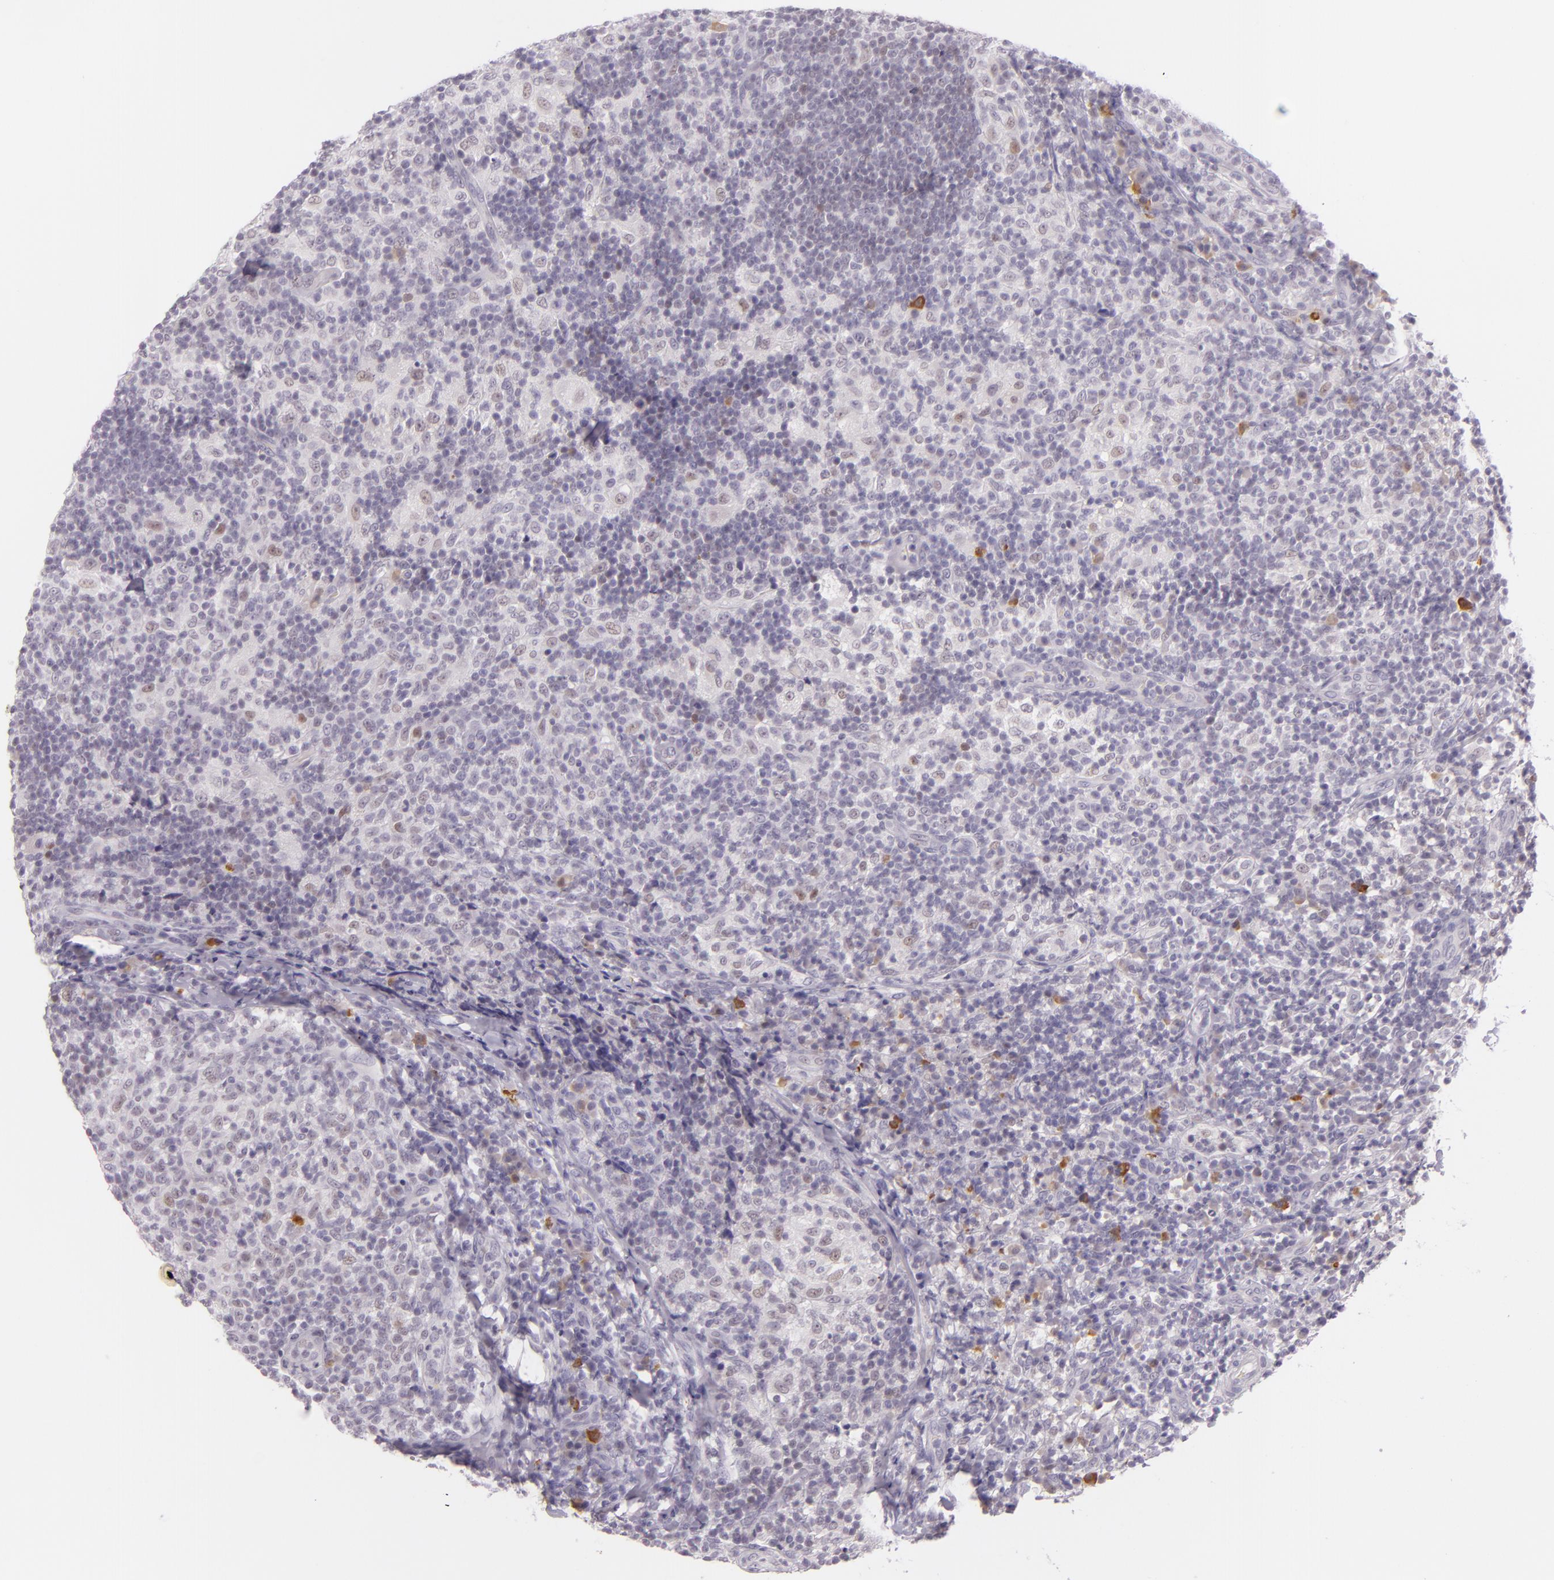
{"staining": {"intensity": "weak", "quantity": "25%-75%", "location": "nuclear"}, "tissue": "lymph node", "cell_type": "Germinal center cells", "image_type": "normal", "snomed": [{"axis": "morphology", "description": "Normal tissue, NOS"}, {"axis": "morphology", "description": "Inflammation, NOS"}, {"axis": "topography", "description": "Lymph node"}], "caption": "The micrograph reveals a brown stain indicating the presence of a protein in the nuclear of germinal center cells in lymph node. The protein is shown in brown color, while the nuclei are stained blue.", "gene": "CHEK2", "patient": {"sex": "male", "age": 46}}